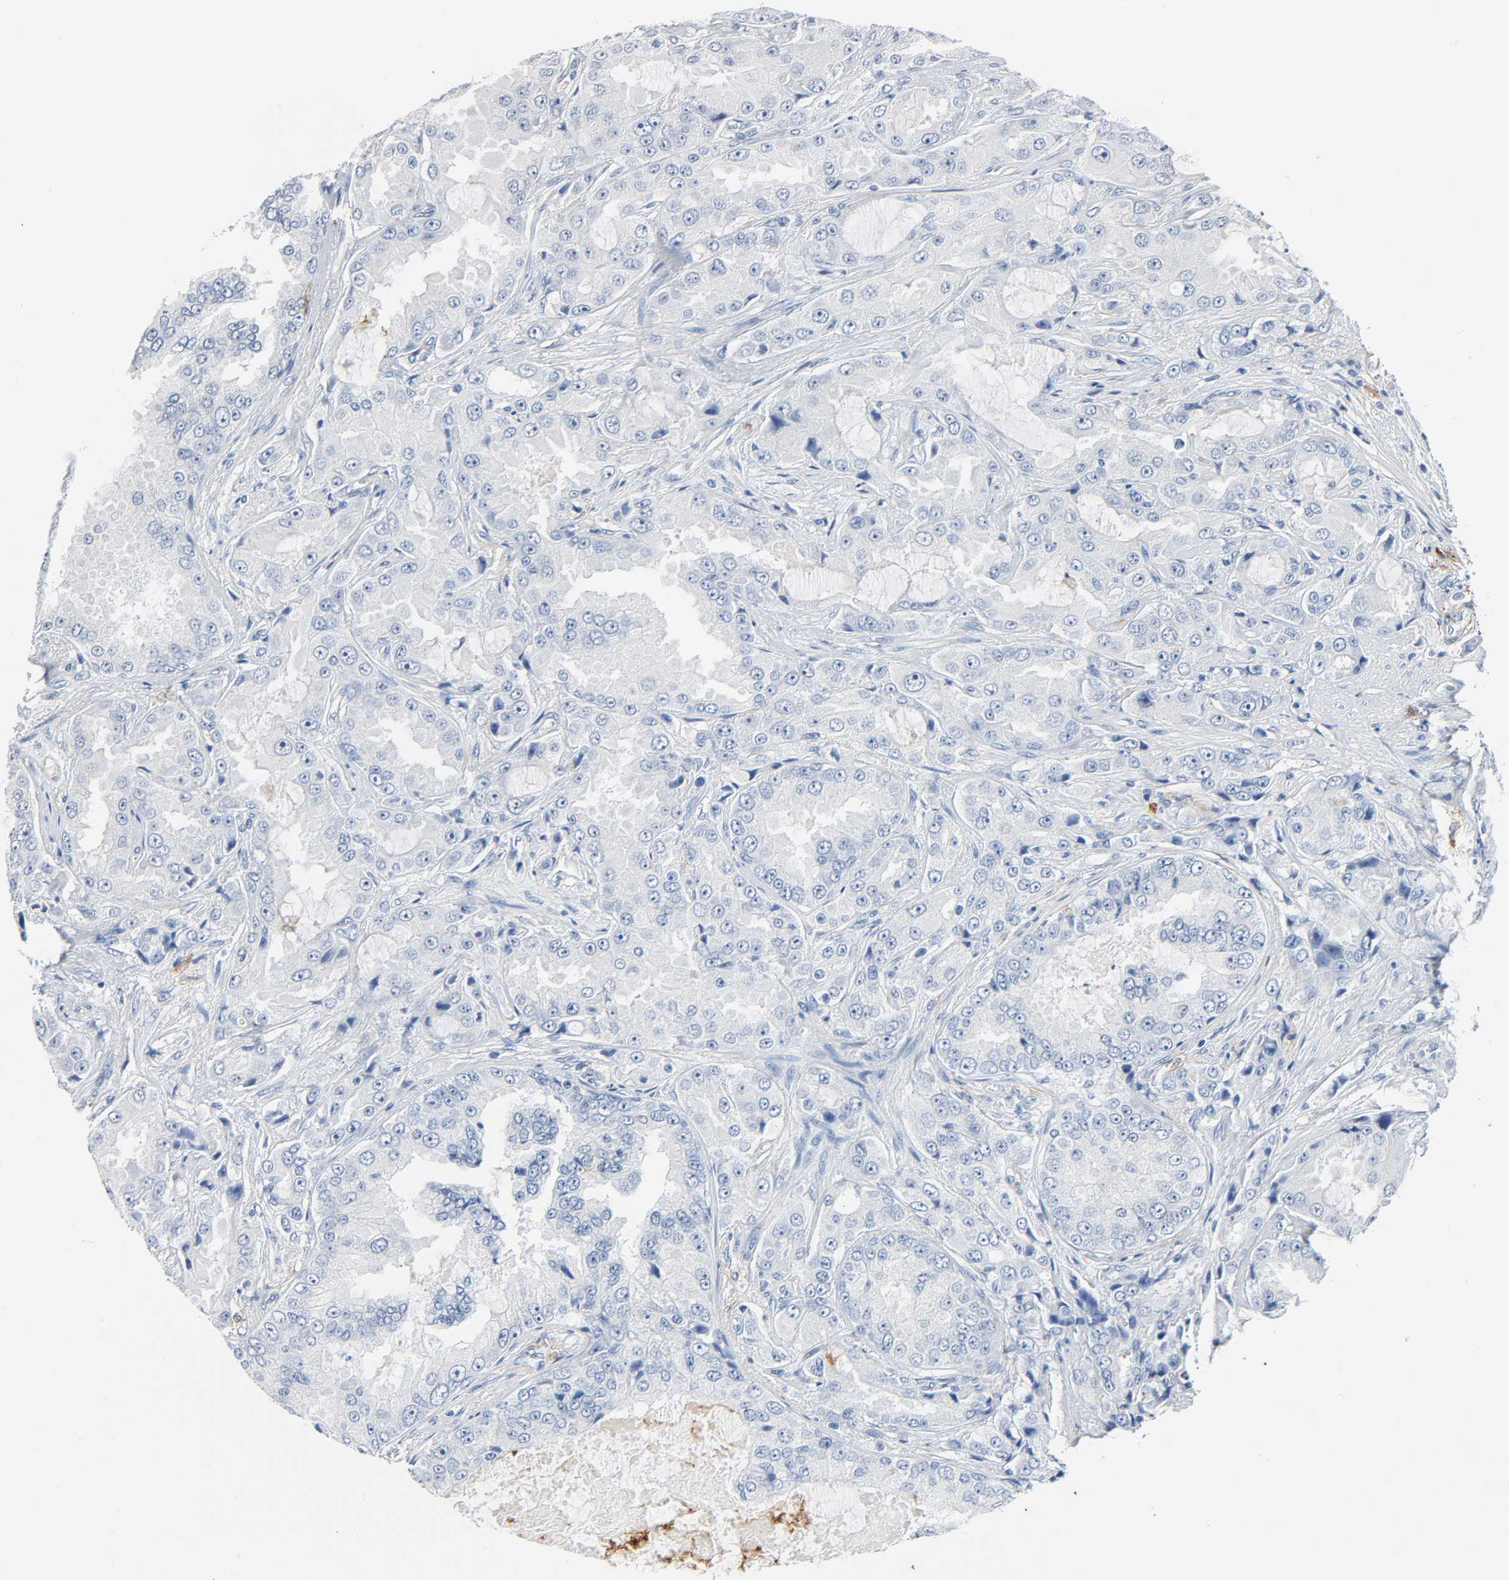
{"staining": {"intensity": "negative", "quantity": "none", "location": "none"}, "tissue": "prostate cancer", "cell_type": "Tumor cells", "image_type": "cancer", "snomed": [{"axis": "morphology", "description": "Adenocarcinoma, High grade"}, {"axis": "topography", "description": "Prostate"}], "caption": "Human prostate cancer (high-grade adenocarcinoma) stained for a protein using immunohistochemistry shows no positivity in tumor cells.", "gene": "ANPEP", "patient": {"sex": "male", "age": 73}}